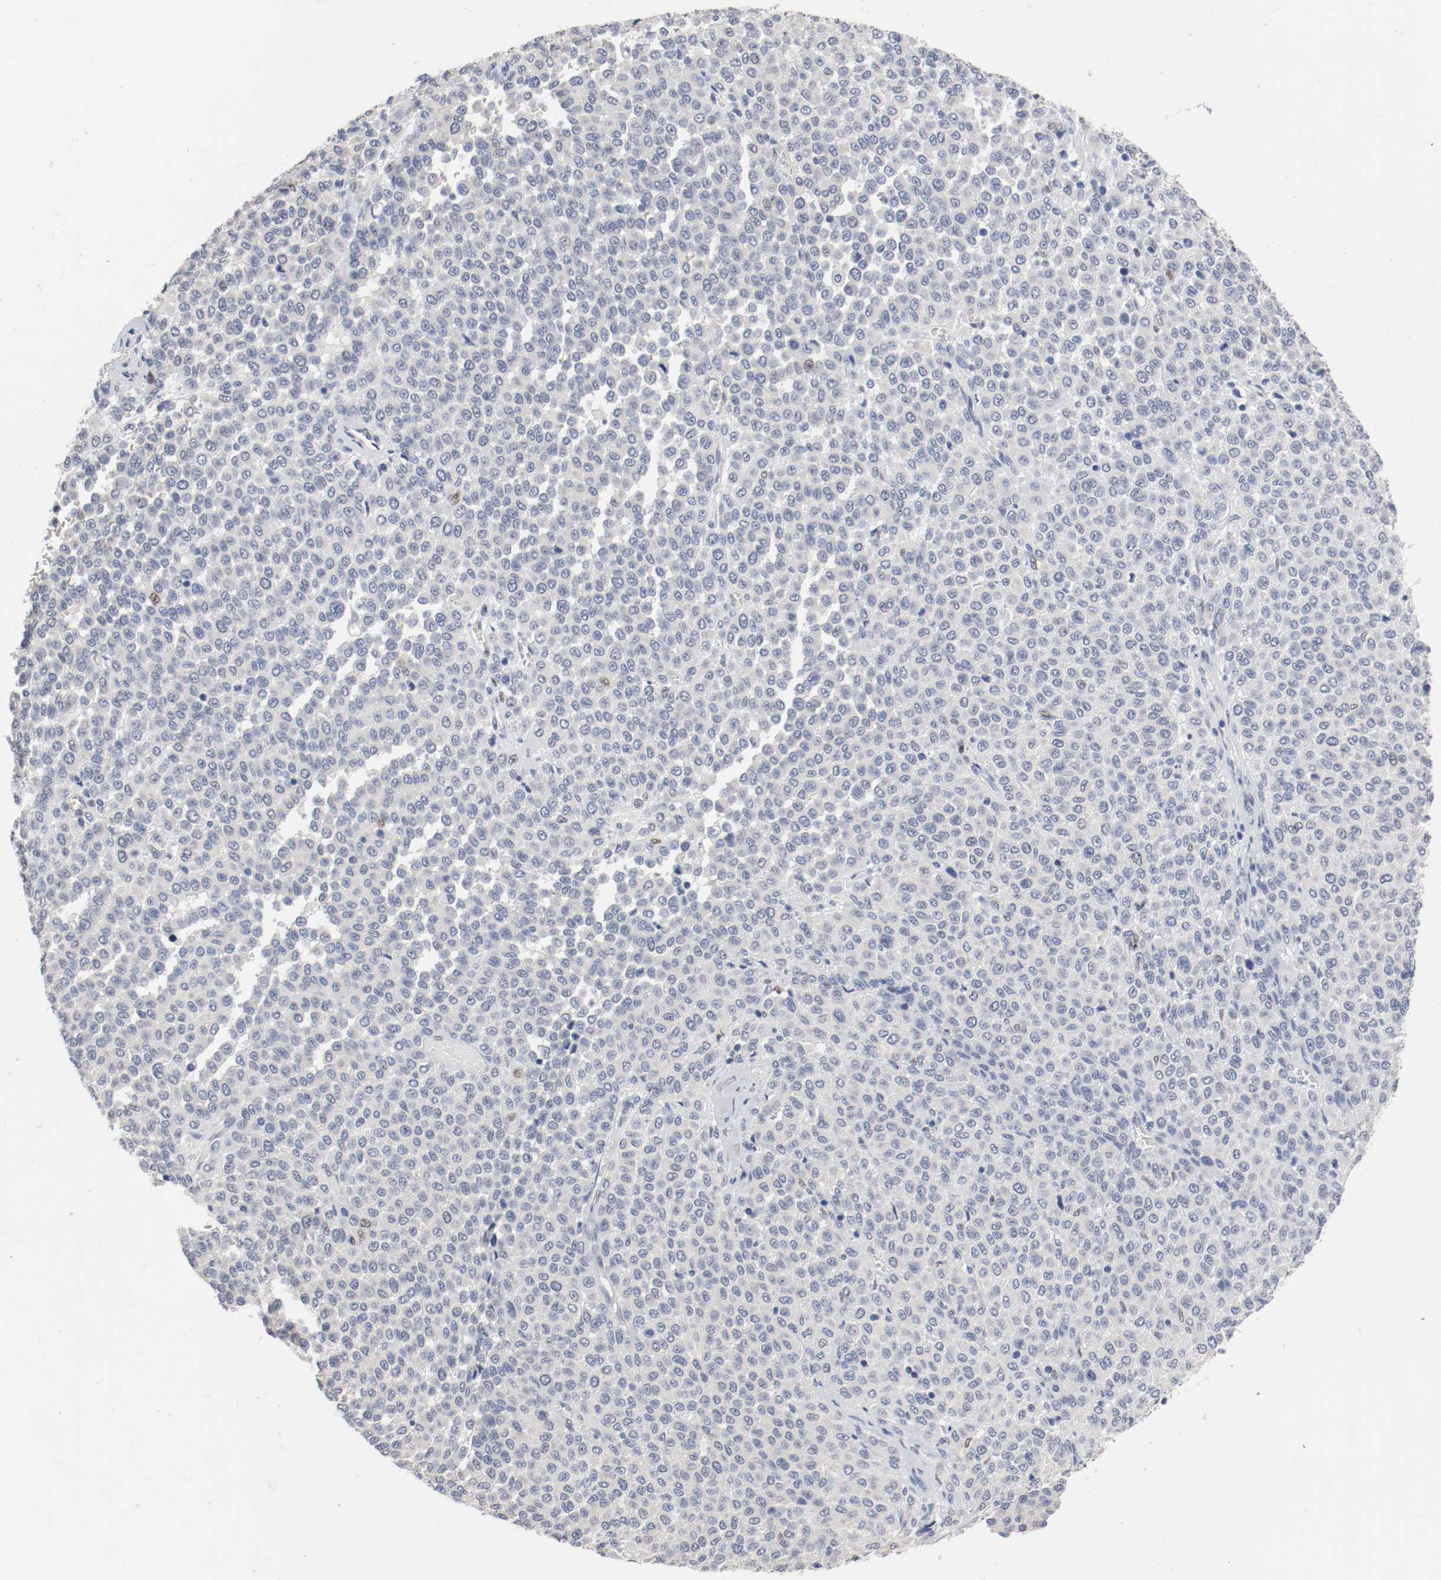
{"staining": {"intensity": "negative", "quantity": "none", "location": "none"}, "tissue": "melanoma", "cell_type": "Tumor cells", "image_type": "cancer", "snomed": [{"axis": "morphology", "description": "Malignant melanoma, Metastatic site"}, {"axis": "topography", "description": "Pancreas"}], "caption": "The immunohistochemistry photomicrograph has no significant staining in tumor cells of malignant melanoma (metastatic site) tissue.", "gene": "FOSL2", "patient": {"sex": "female", "age": 30}}